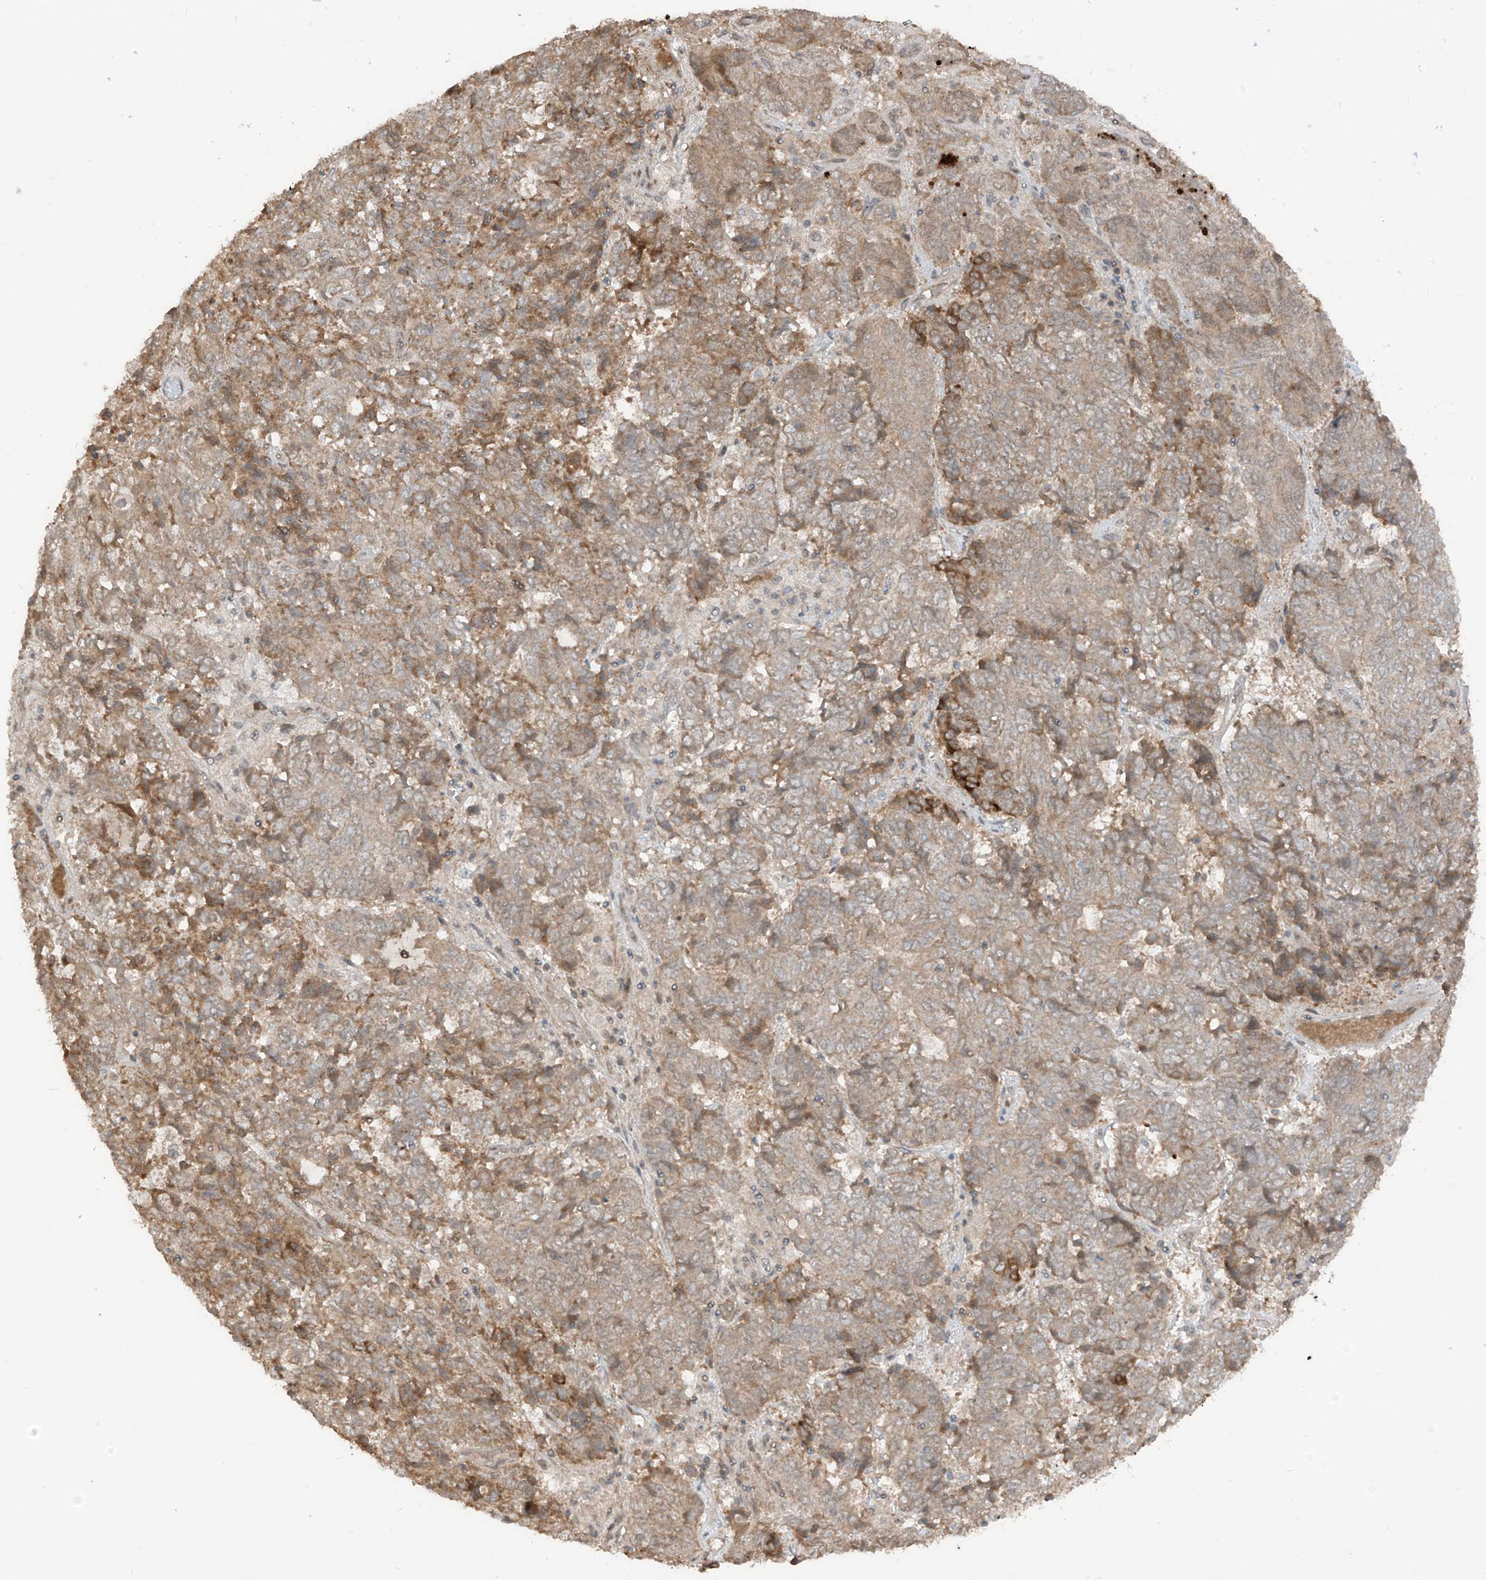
{"staining": {"intensity": "weak", "quantity": ">75%", "location": "cytoplasmic/membranous"}, "tissue": "endometrial cancer", "cell_type": "Tumor cells", "image_type": "cancer", "snomed": [{"axis": "morphology", "description": "Adenocarcinoma, NOS"}, {"axis": "topography", "description": "Endometrium"}], "caption": "The photomicrograph shows a brown stain indicating the presence of a protein in the cytoplasmic/membranous of tumor cells in adenocarcinoma (endometrial). (IHC, brightfield microscopy, high magnification).", "gene": "COLGALT2", "patient": {"sex": "female", "age": 80}}